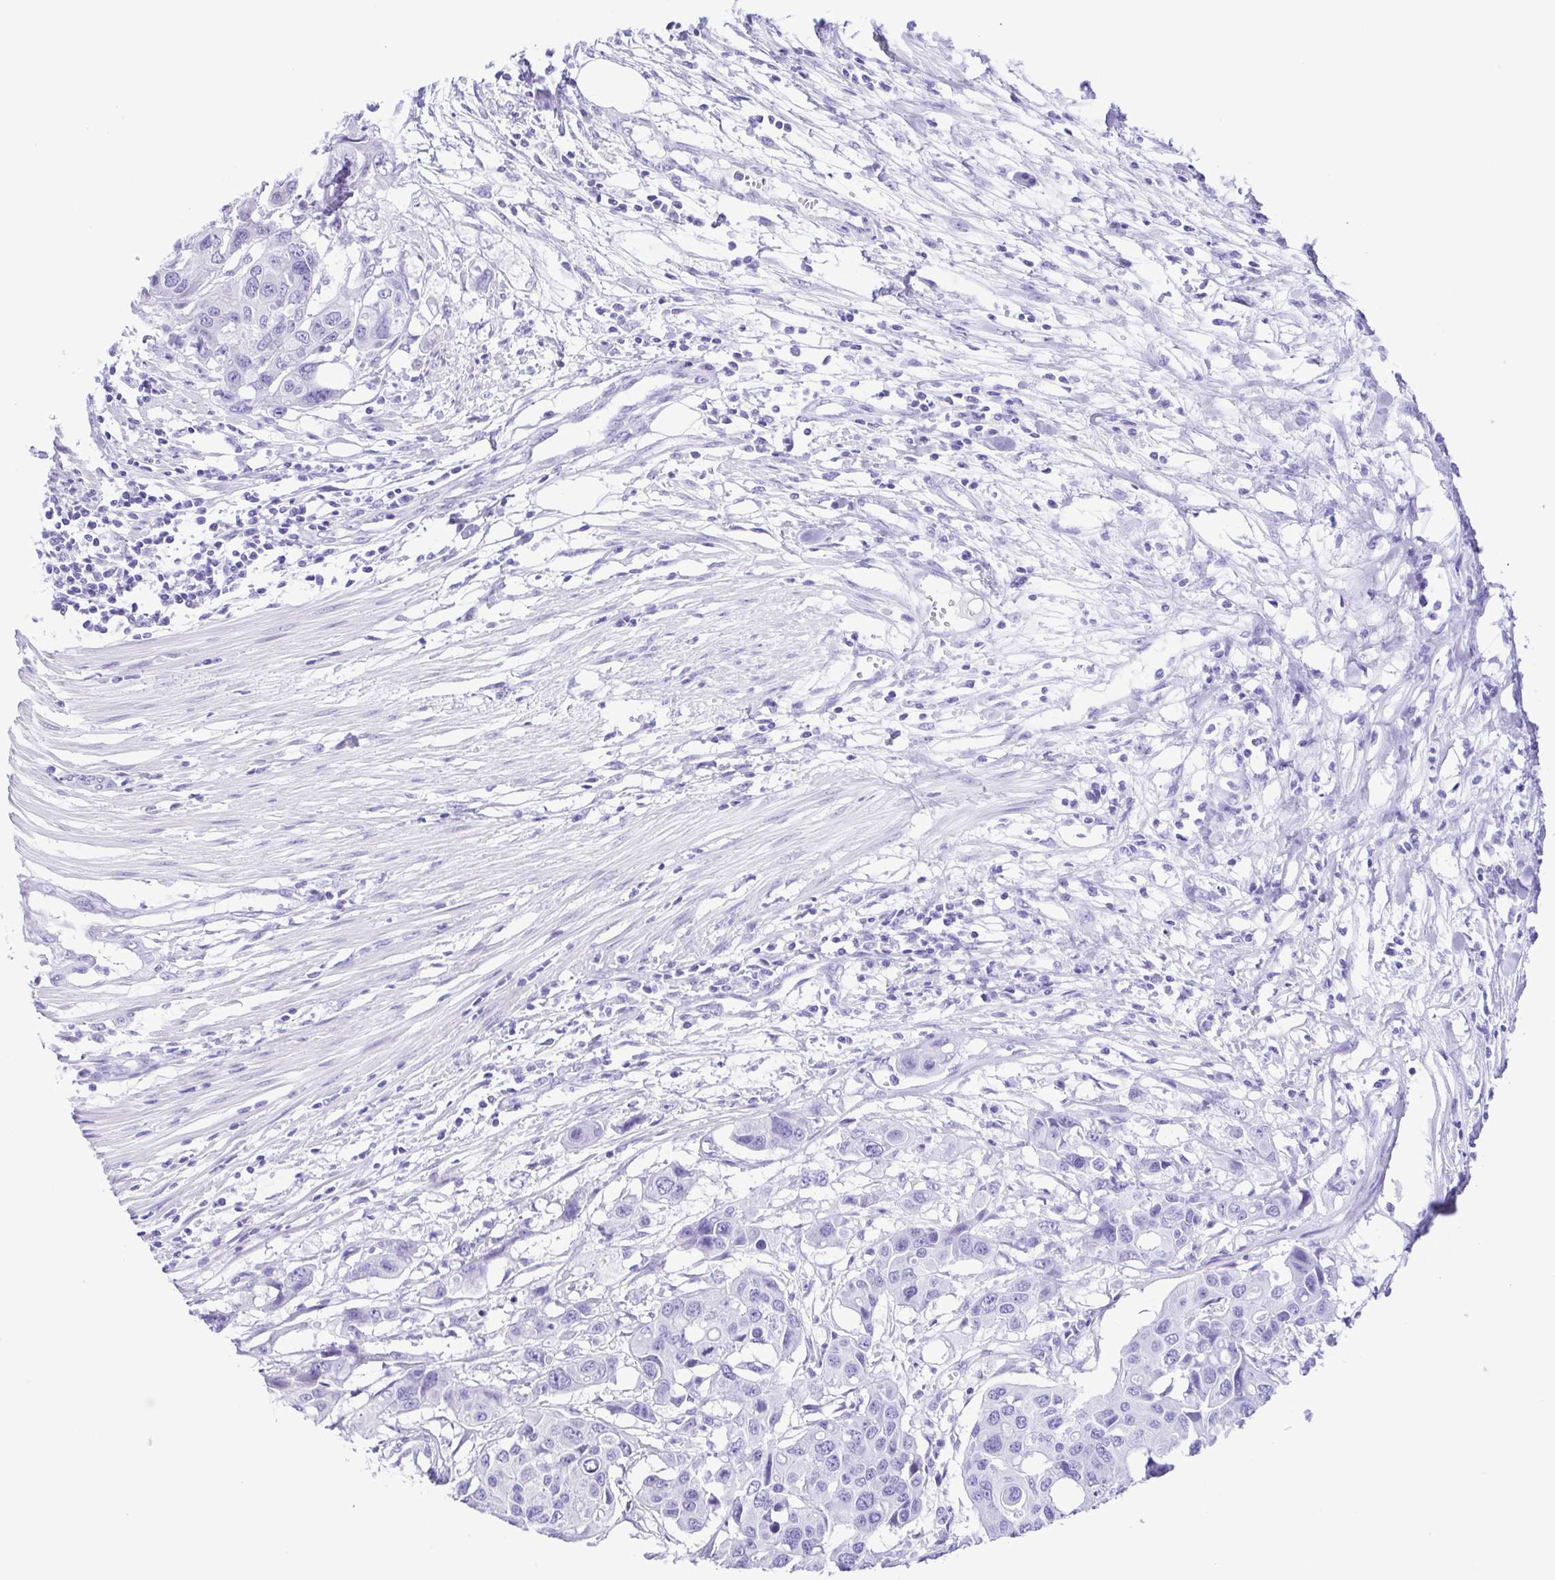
{"staining": {"intensity": "negative", "quantity": "none", "location": "none"}, "tissue": "colorectal cancer", "cell_type": "Tumor cells", "image_type": "cancer", "snomed": [{"axis": "morphology", "description": "Adenocarcinoma, NOS"}, {"axis": "topography", "description": "Colon"}], "caption": "Tumor cells show no significant protein expression in colorectal adenocarcinoma. (Stains: DAB immunohistochemistry with hematoxylin counter stain, Microscopy: brightfield microscopy at high magnification).", "gene": "TGM3", "patient": {"sex": "male", "age": 77}}